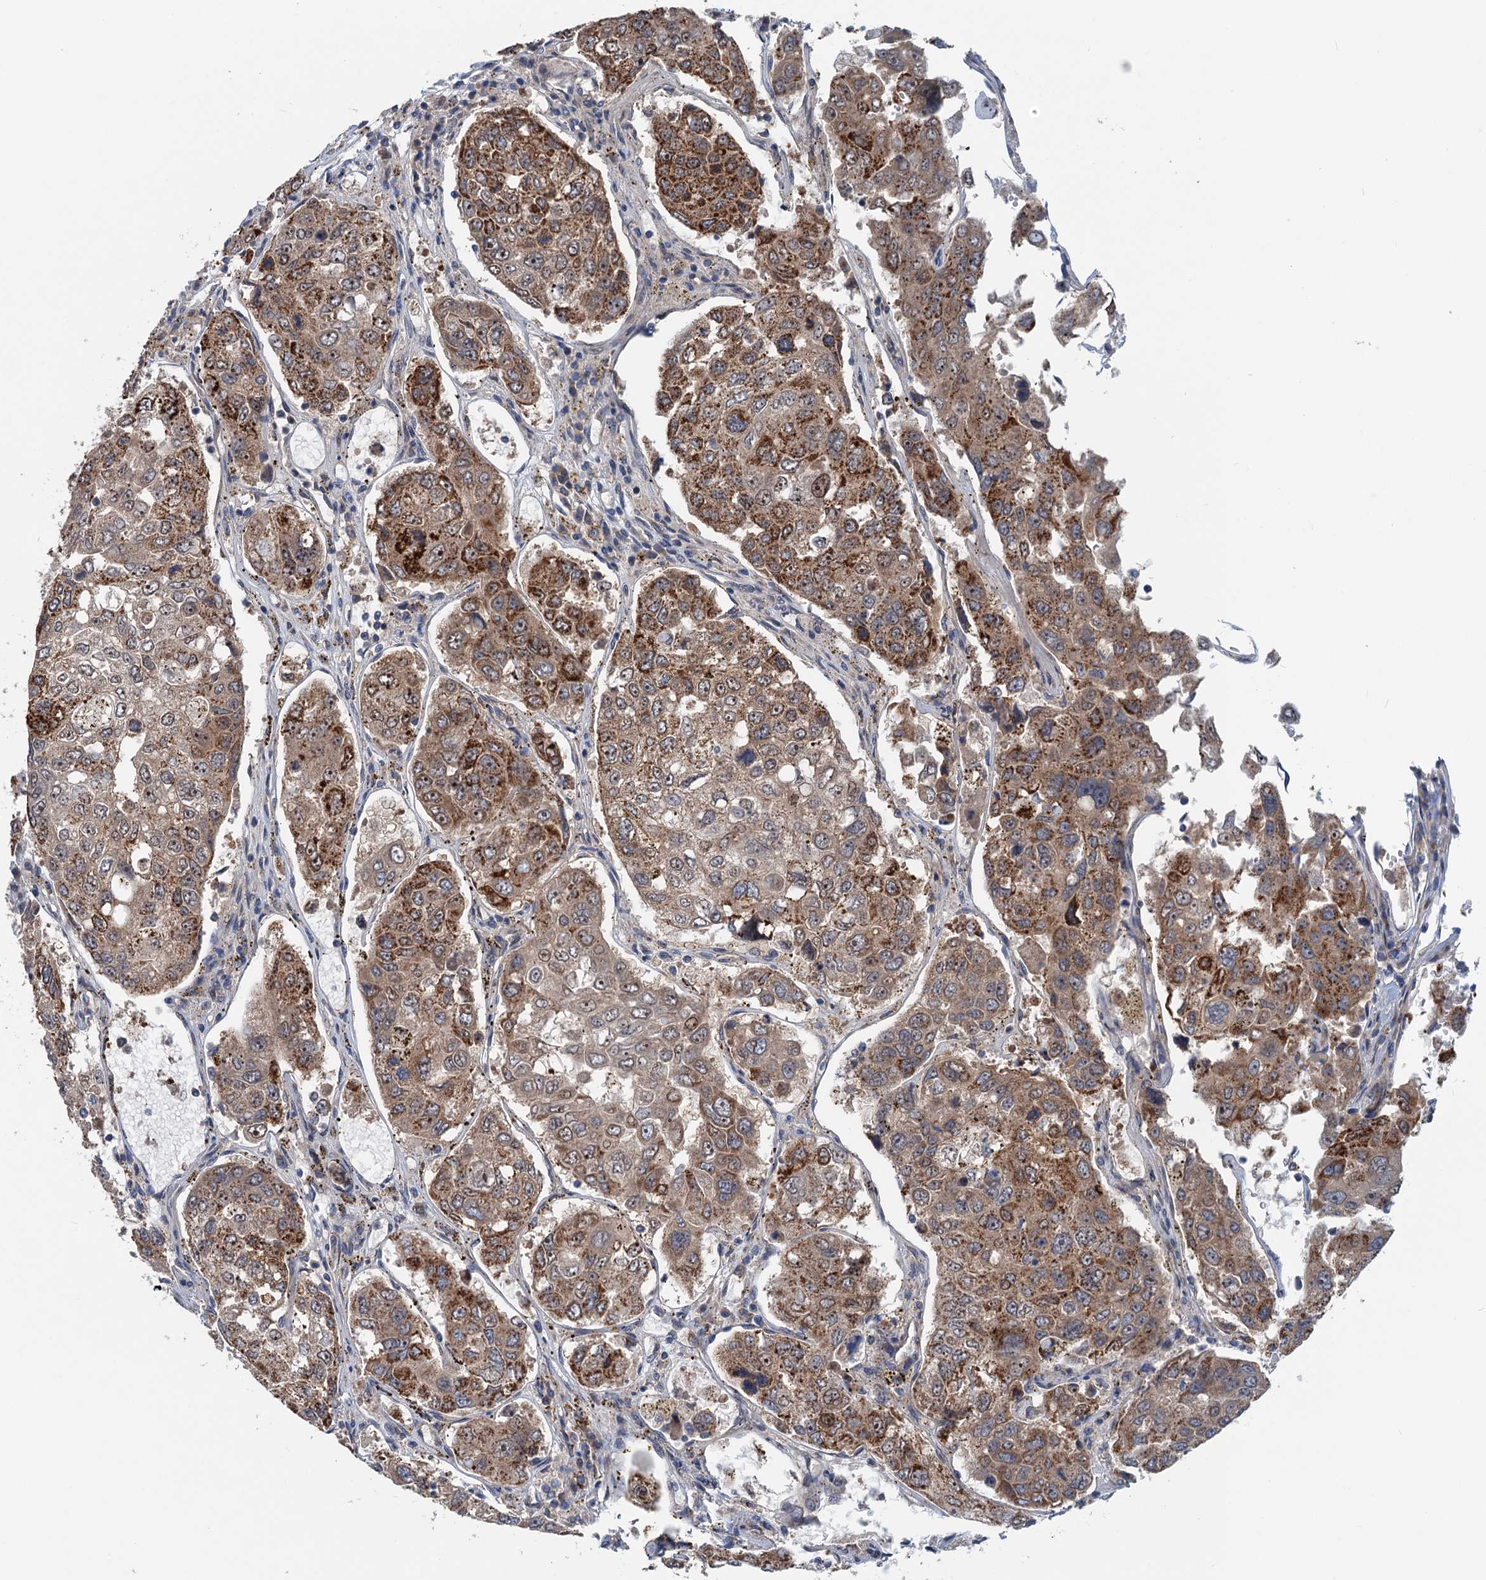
{"staining": {"intensity": "moderate", "quantity": ">75%", "location": "cytoplasmic/membranous,nuclear"}, "tissue": "urothelial cancer", "cell_type": "Tumor cells", "image_type": "cancer", "snomed": [{"axis": "morphology", "description": "Urothelial carcinoma, High grade"}, {"axis": "topography", "description": "Lymph node"}, {"axis": "topography", "description": "Urinary bladder"}], "caption": "Moderate cytoplasmic/membranous and nuclear expression for a protein is identified in about >75% of tumor cells of urothelial cancer using immunohistochemistry.", "gene": "DYNC2I2", "patient": {"sex": "male", "age": 51}}